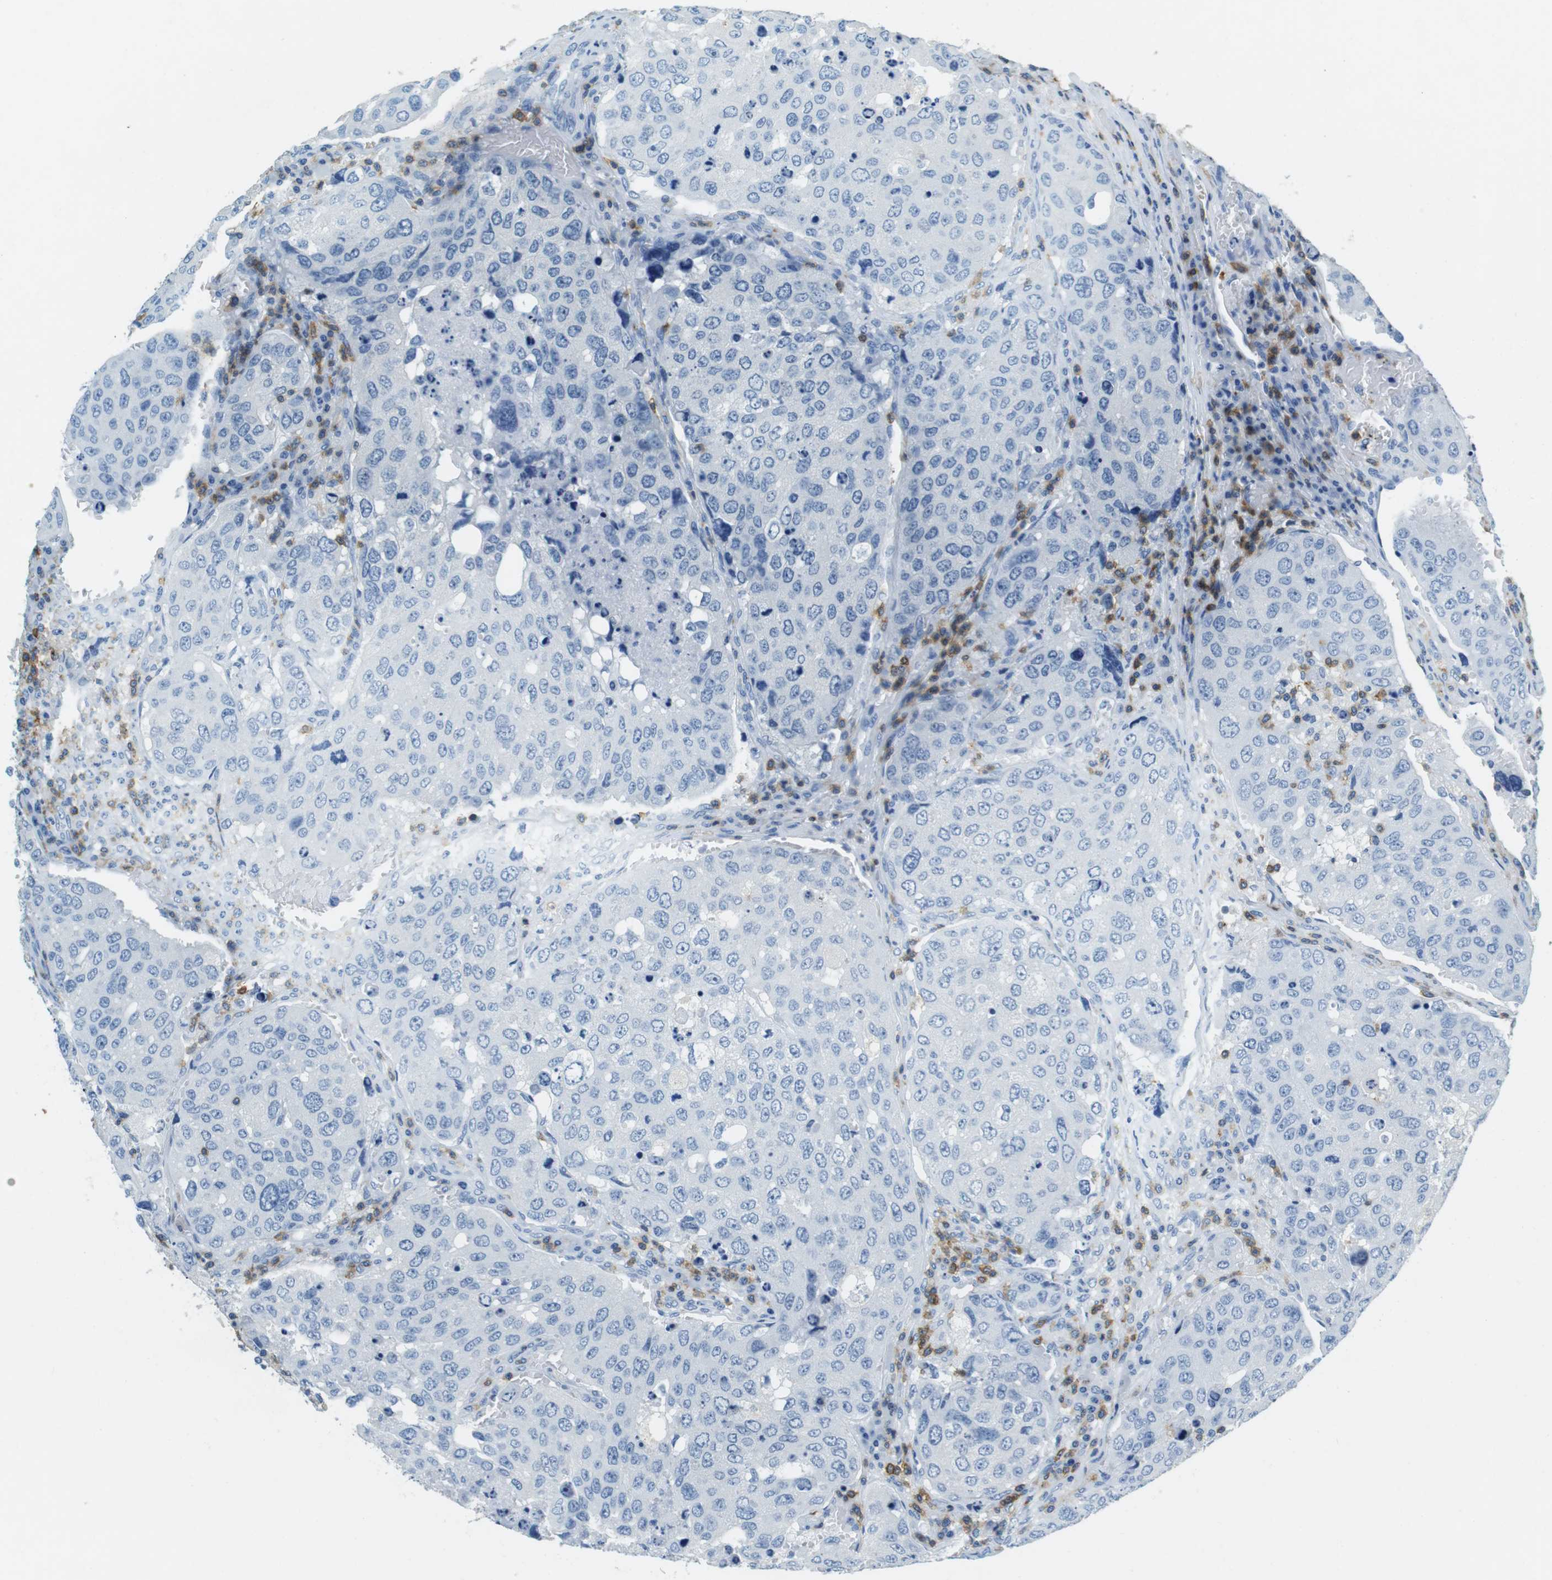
{"staining": {"intensity": "negative", "quantity": "none", "location": "none"}, "tissue": "urothelial cancer", "cell_type": "Tumor cells", "image_type": "cancer", "snomed": [{"axis": "morphology", "description": "Urothelial carcinoma, High grade"}, {"axis": "topography", "description": "Lymph node"}, {"axis": "topography", "description": "Urinary bladder"}], "caption": "Human urothelial carcinoma (high-grade) stained for a protein using IHC exhibits no expression in tumor cells.", "gene": "LAT", "patient": {"sex": "male", "age": 51}}